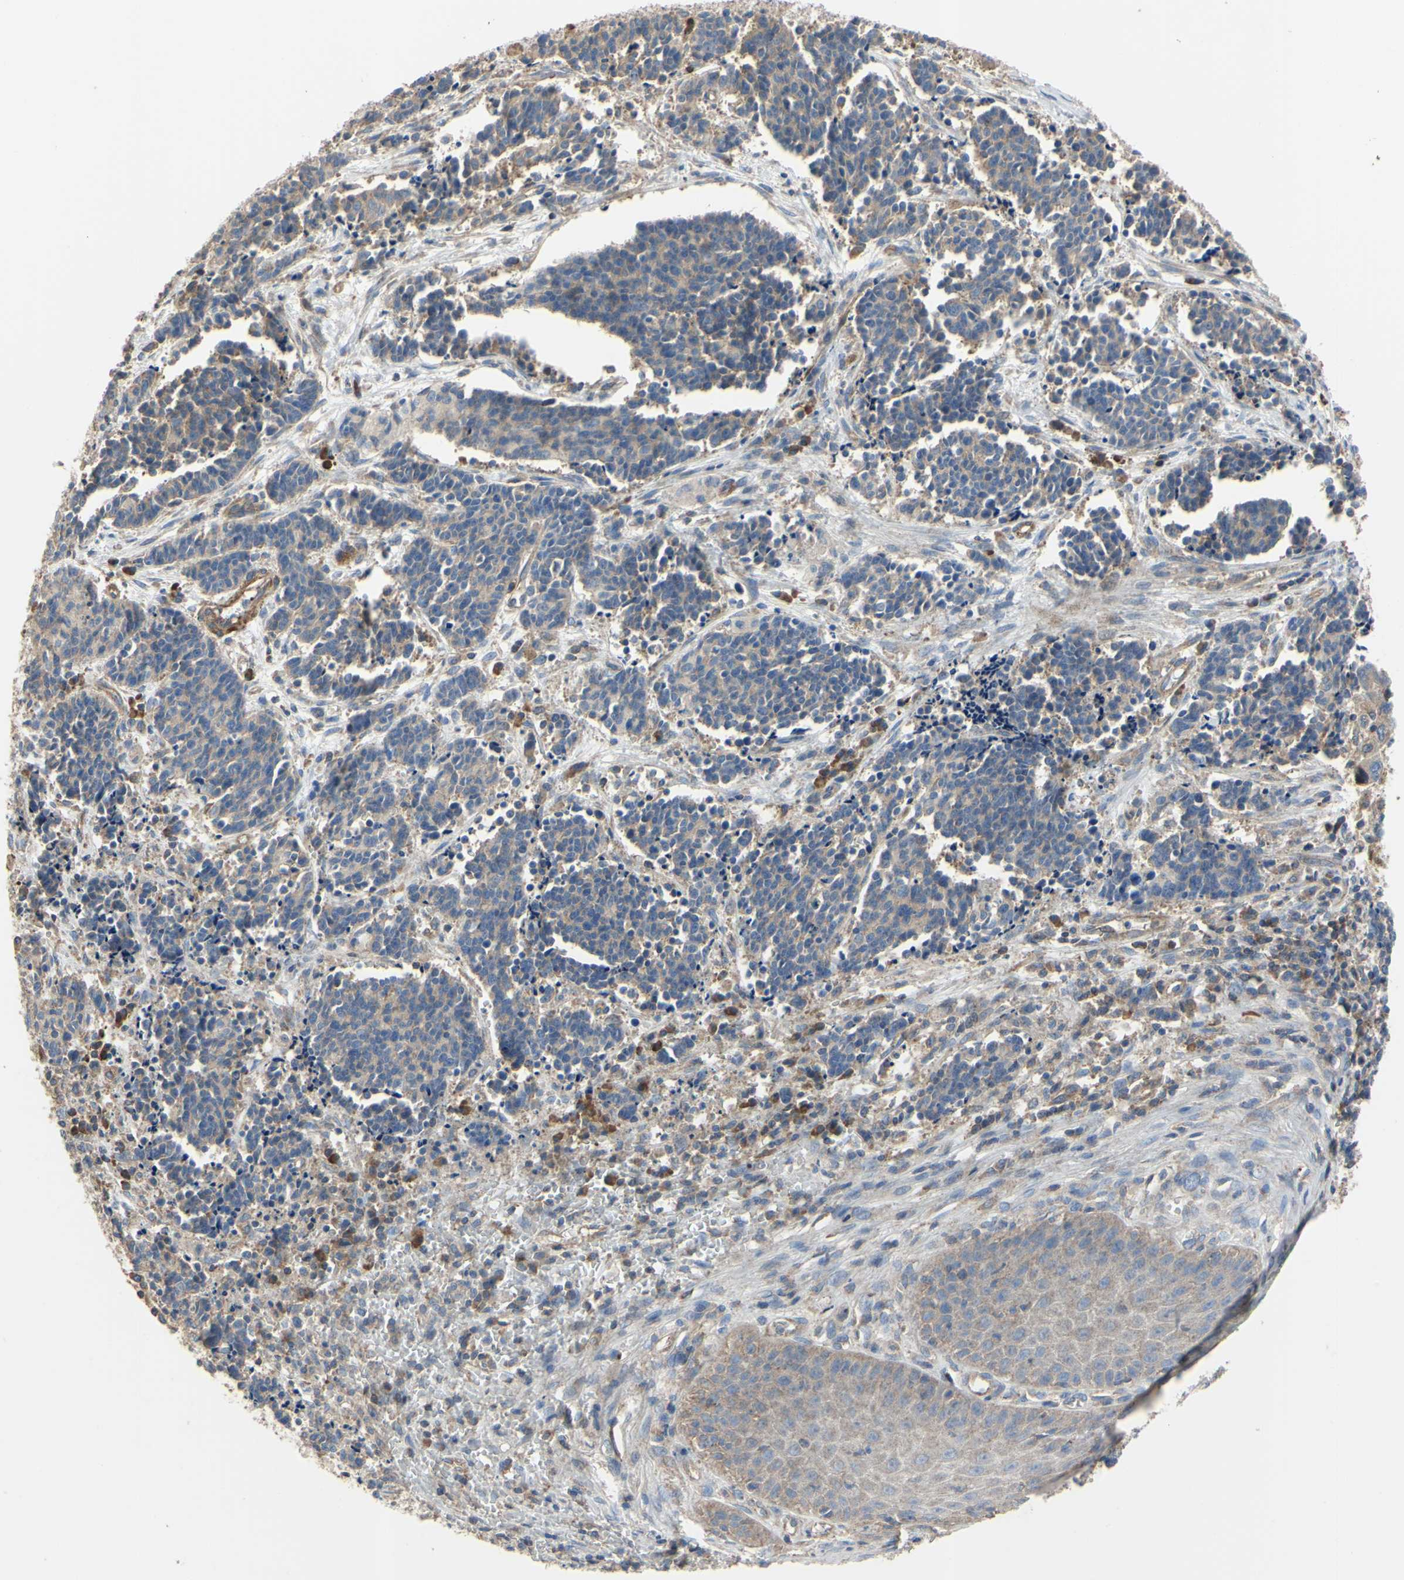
{"staining": {"intensity": "weak", "quantity": "25%-75%", "location": "cytoplasmic/membranous"}, "tissue": "cervical cancer", "cell_type": "Tumor cells", "image_type": "cancer", "snomed": [{"axis": "morphology", "description": "Squamous cell carcinoma, NOS"}, {"axis": "topography", "description": "Cervix"}], "caption": "The image exhibits immunohistochemical staining of cervical squamous cell carcinoma. There is weak cytoplasmic/membranous expression is seen in approximately 25%-75% of tumor cells.", "gene": "BECN1", "patient": {"sex": "female", "age": 35}}